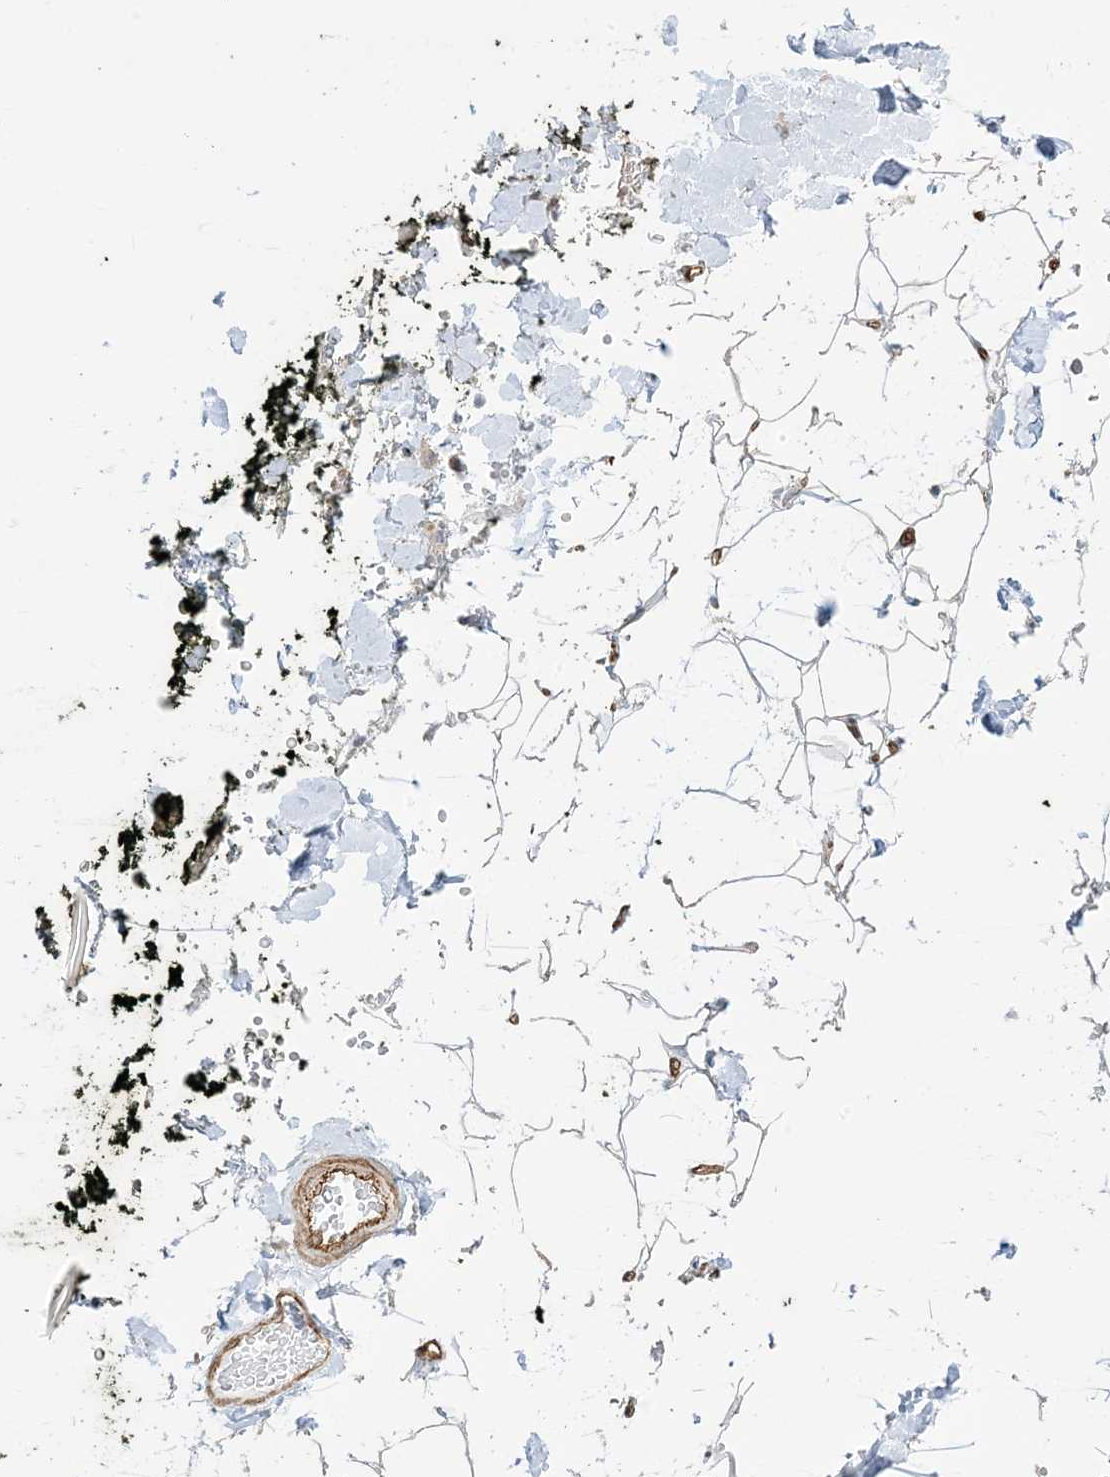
{"staining": {"intensity": "weak", "quantity": "25%-75%", "location": "cytoplasmic/membranous"}, "tissue": "adipose tissue", "cell_type": "Adipocytes", "image_type": "normal", "snomed": [{"axis": "morphology", "description": "Normal tissue, NOS"}, {"axis": "morphology", "description": "Adenocarcinoma, NOS"}, {"axis": "topography", "description": "Pancreas"}, {"axis": "topography", "description": "Peripheral nerve tissue"}], "caption": "Protein expression analysis of unremarkable adipose tissue demonstrates weak cytoplasmic/membranous expression in approximately 25%-75% of adipocytes. (Brightfield microscopy of DAB IHC at high magnification).", "gene": "AGA", "patient": {"sex": "male", "age": 59}}